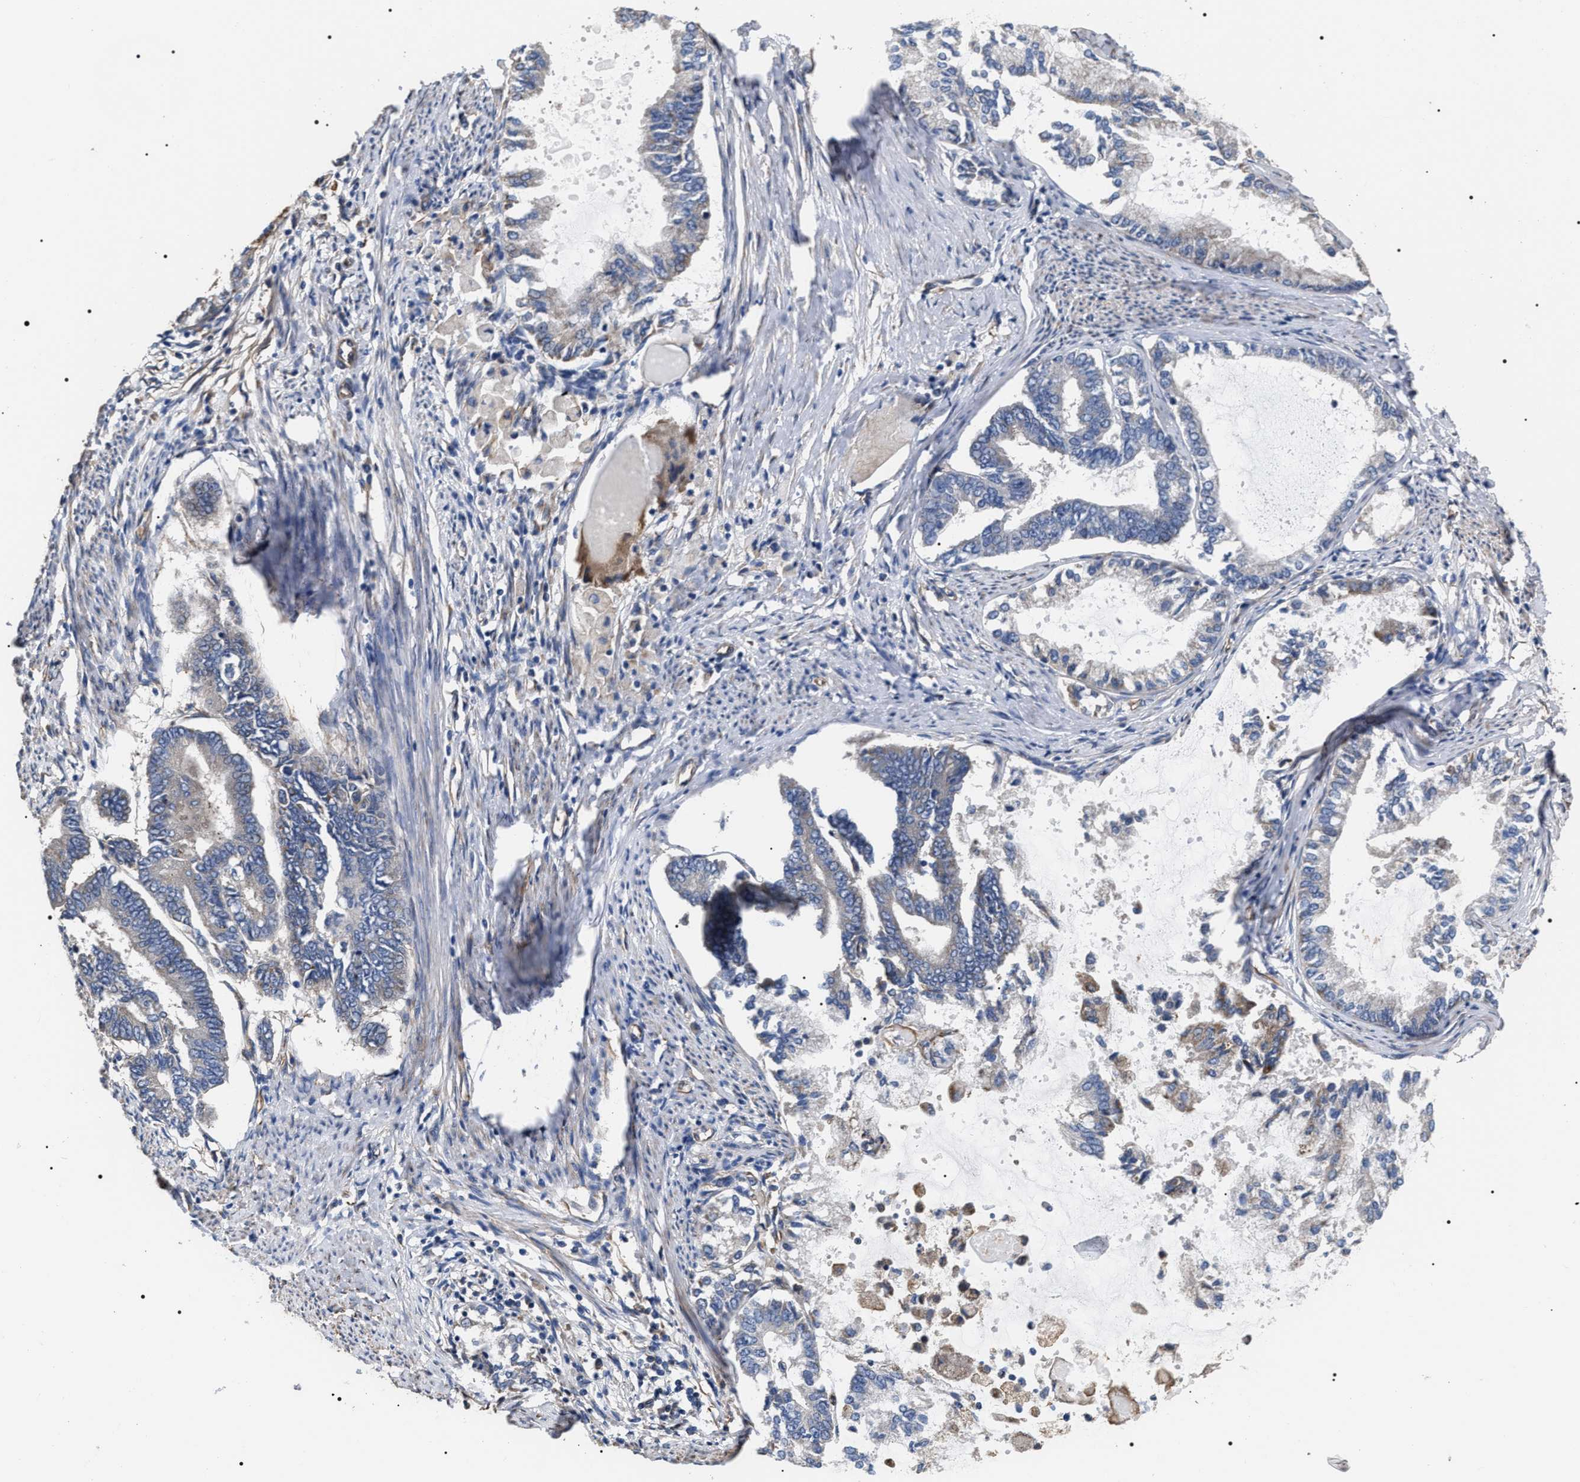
{"staining": {"intensity": "negative", "quantity": "none", "location": "none"}, "tissue": "endometrial cancer", "cell_type": "Tumor cells", "image_type": "cancer", "snomed": [{"axis": "morphology", "description": "Adenocarcinoma, NOS"}, {"axis": "topography", "description": "Endometrium"}], "caption": "High magnification brightfield microscopy of endometrial adenocarcinoma stained with DAB (3,3'-diaminobenzidine) (brown) and counterstained with hematoxylin (blue): tumor cells show no significant expression.", "gene": "TSPAN33", "patient": {"sex": "female", "age": 86}}